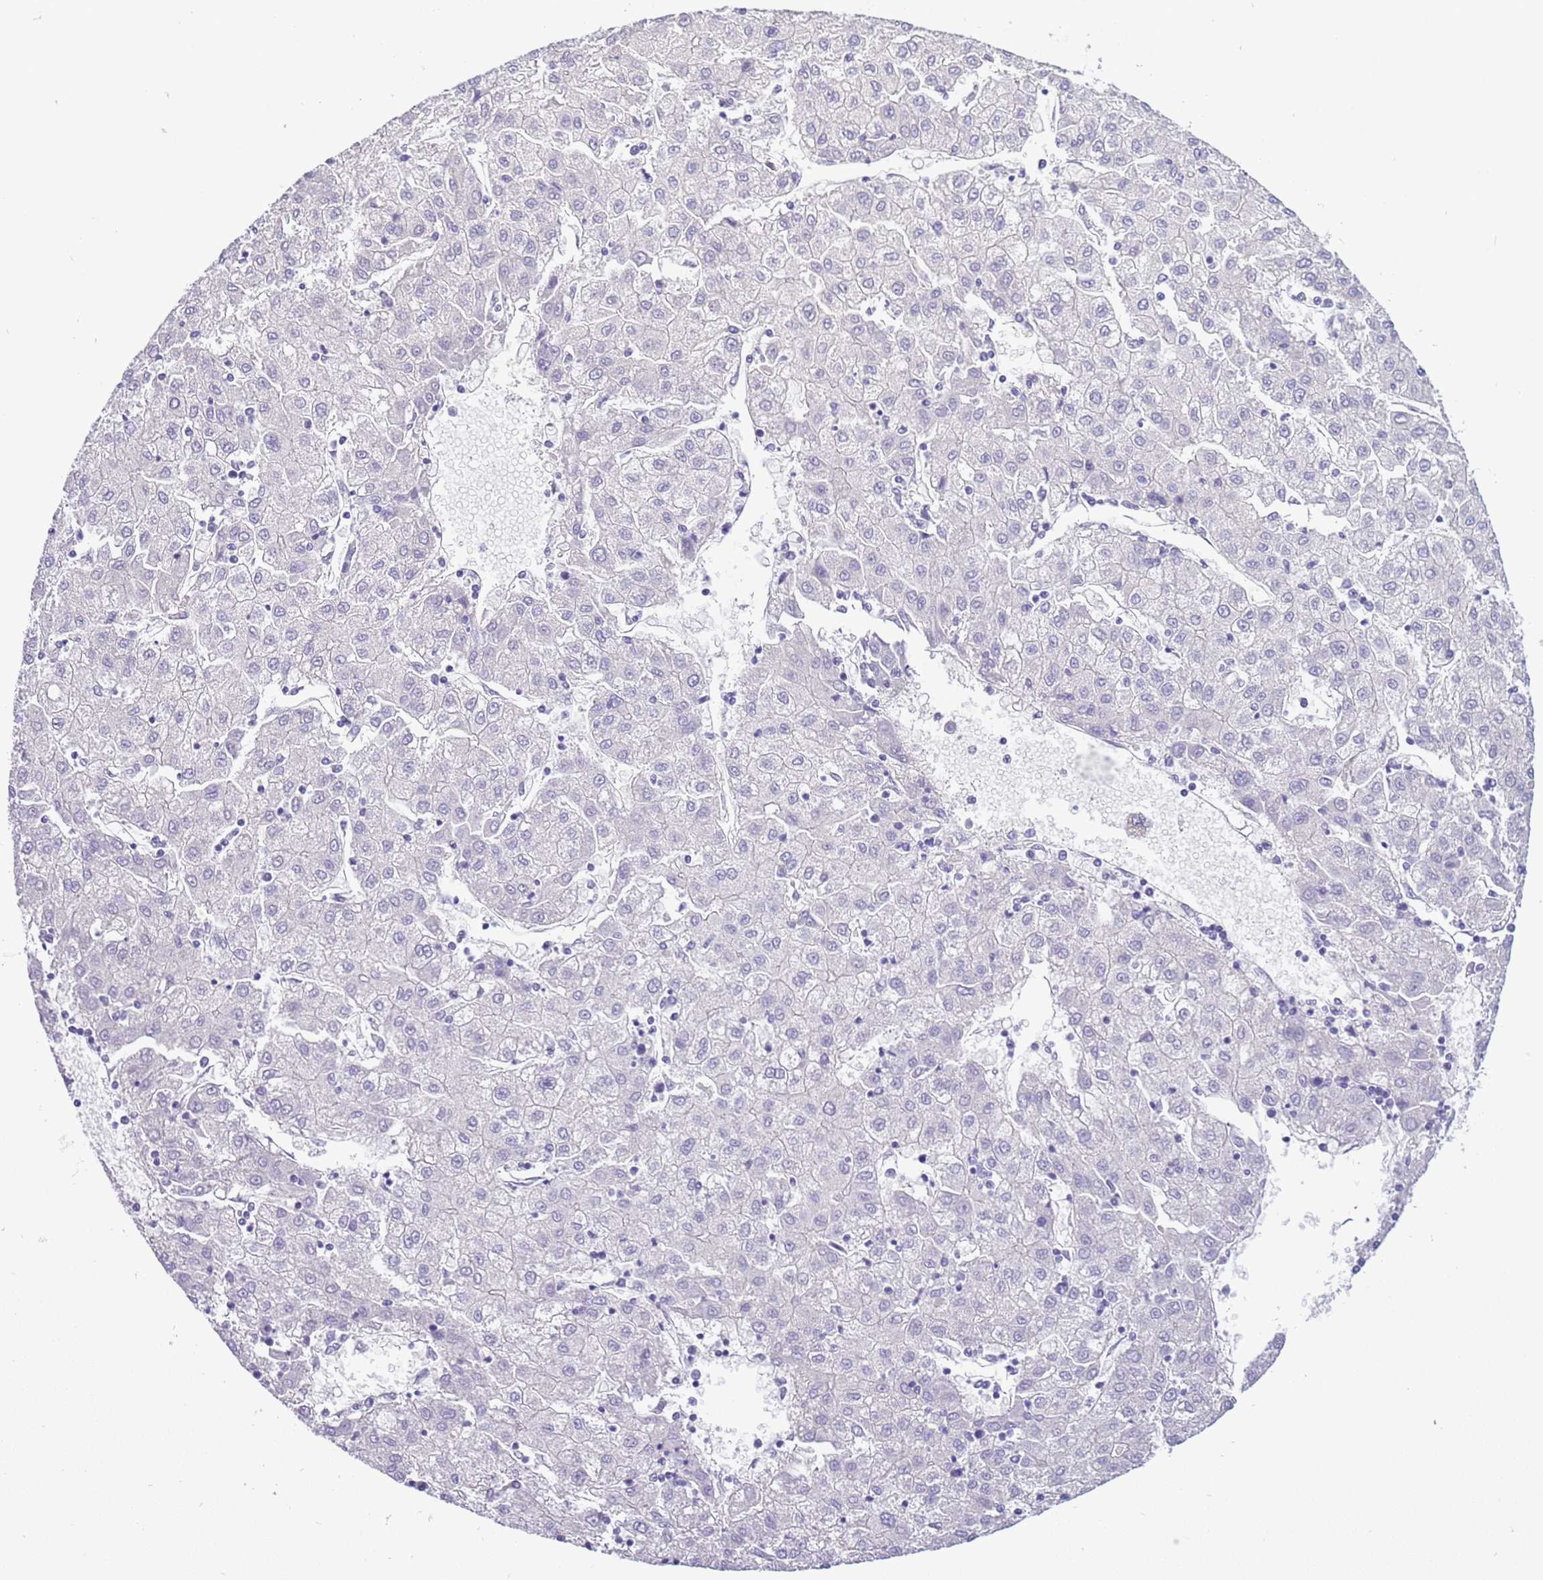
{"staining": {"intensity": "negative", "quantity": "none", "location": "none"}, "tissue": "liver cancer", "cell_type": "Tumor cells", "image_type": "cancer", "snomed": [{"axis": "morphology", "description": "Carcinoma, Hepatocellular, NOS"}, {"axis": "topography", "description": "Liver"}], "caption": "DAB (3,3'-diaminobenzidine) immunohistochemical staining of human liver cancer (hepatocellular carcinoma) reveals no significant expression in tumor cells.", "gene": "CPB1", "patient": {"sex": "male", "age": 72}}